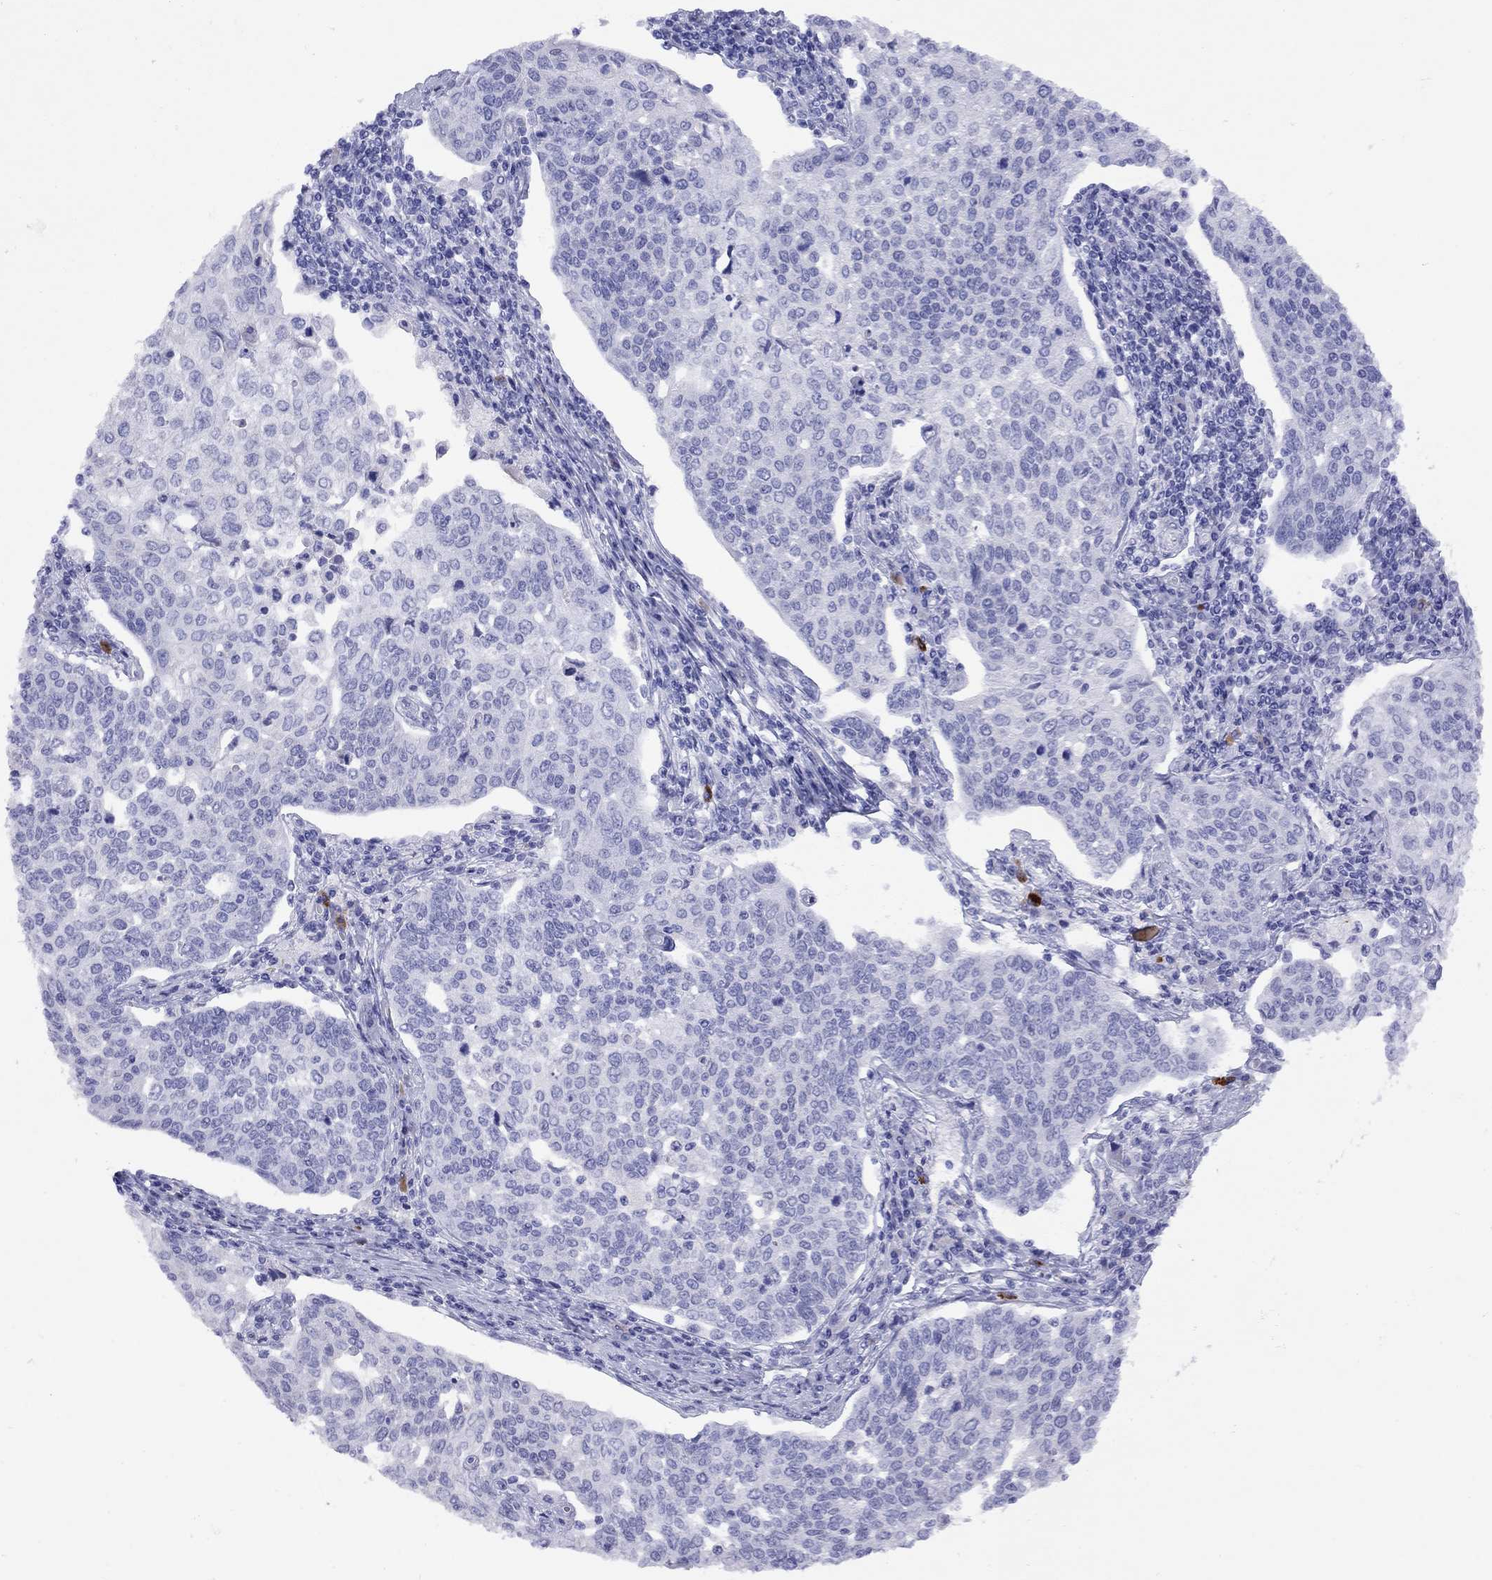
{"staining": {"intensity": "negative", "quantity": "none", "location": "none"}, "tissue": "cervical cancer", "cell_type": "Tumor cells", "image_type": "cancer", "snomed": [{"axis": "morphology", "description": "Squamous cell carcinoma, NOS"}, {"axis": "topography", "description": "Cervix"}], "caption": "Tumor cells are negative for brown protein staining in cervical squamous cell carcinoma.", "gene": "GRIA2", "patient": {"sex": "female", "age": 34}}